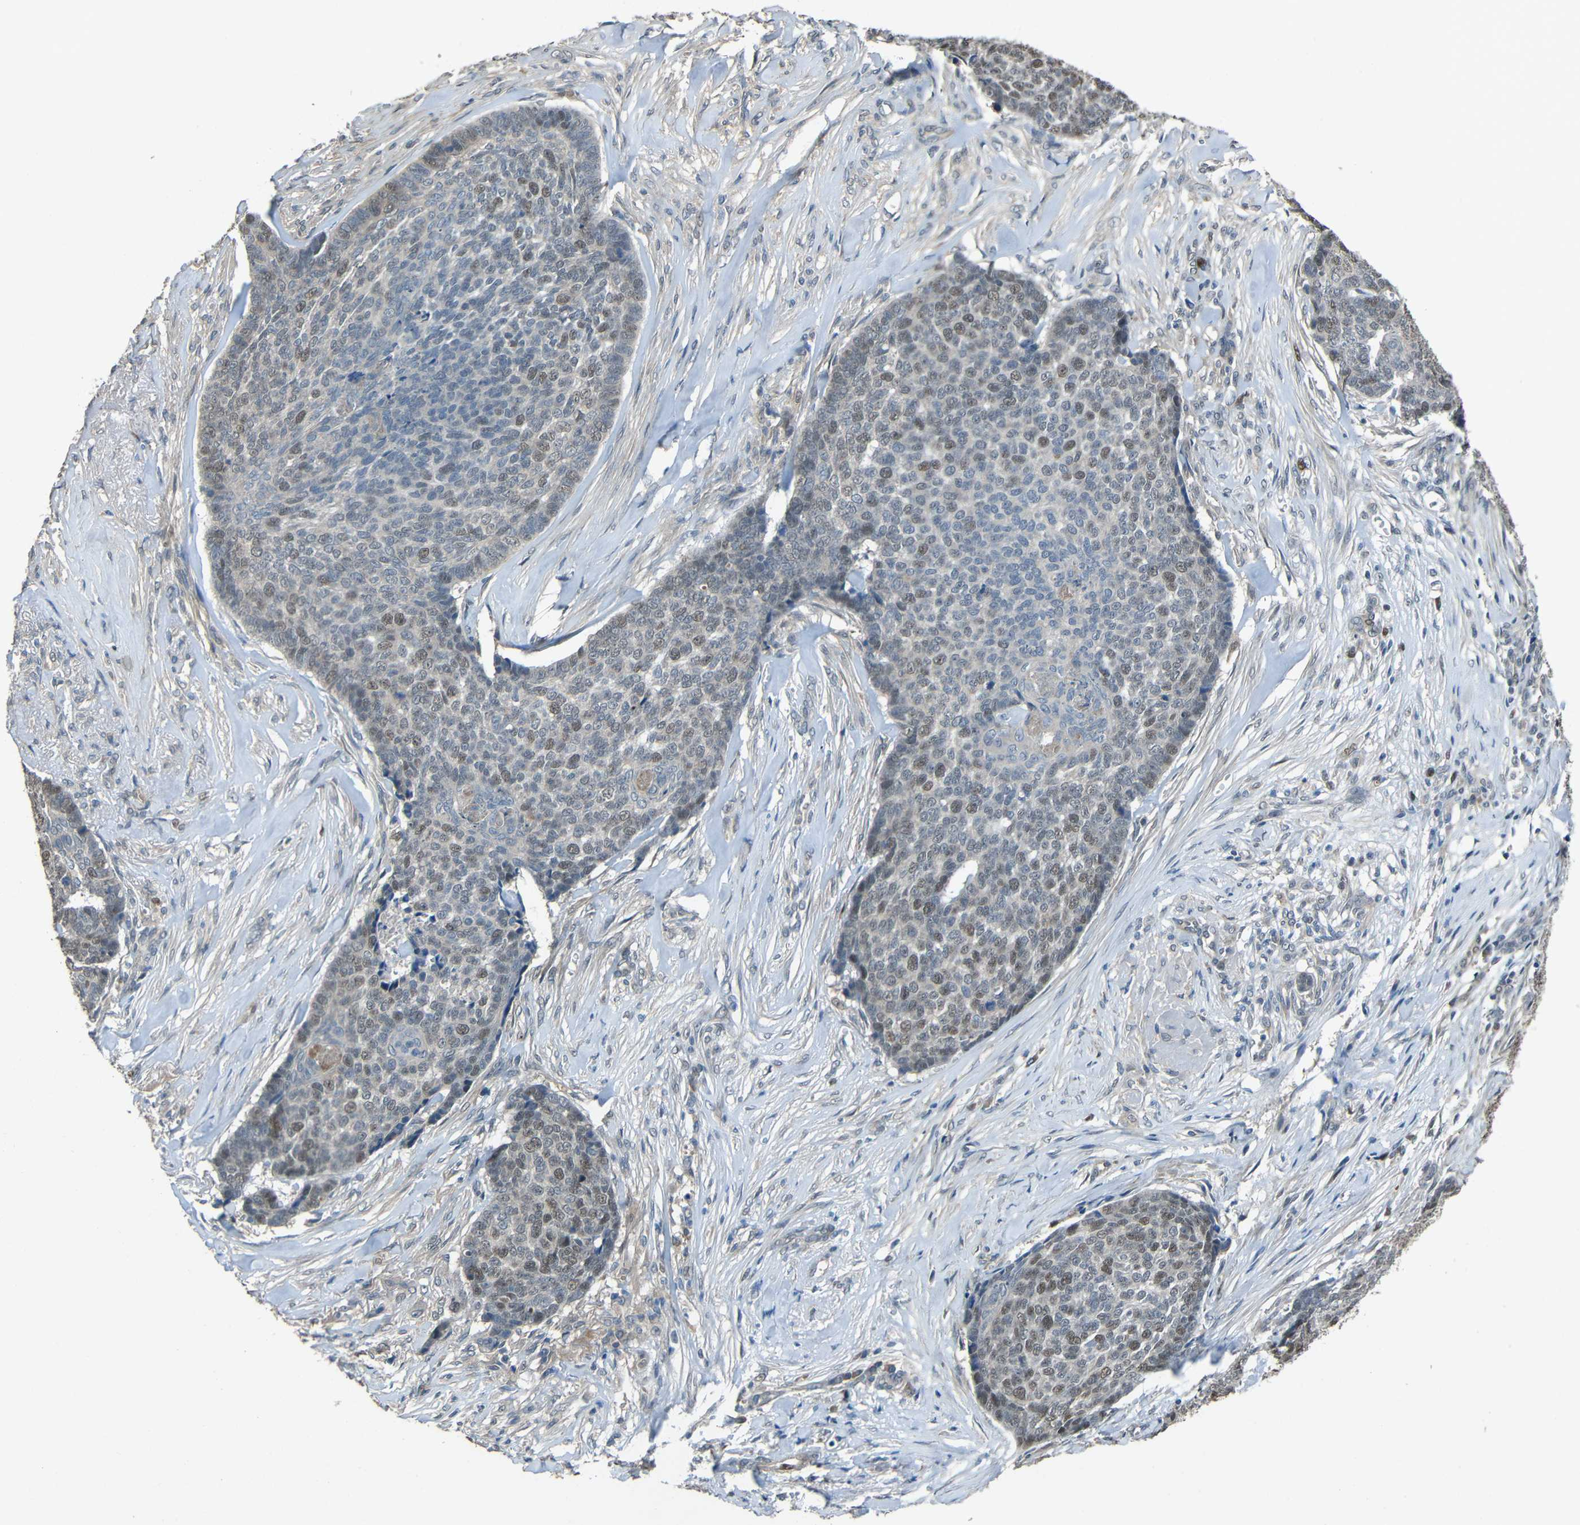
{"staining": {"intensity": "weak", "quantity": "25%-75%", "location": "nuclear"}, "tissue": "skin cancer", "cell_type": "Tumor cells", "image_type": "cancer", "snomed": [{"axis": "morphology", "description": "Basal cell carcinoma"}, {"axis": "topography", "description": "Skin"}], "caption": "Protein expression analysis of human skin cancer (basal cell carcinoma) reveals weak nuclear staining in about 25%-75% of tumor cells.", "gene": "STBD1", "patient": {"sex": "male", "age": 84}}